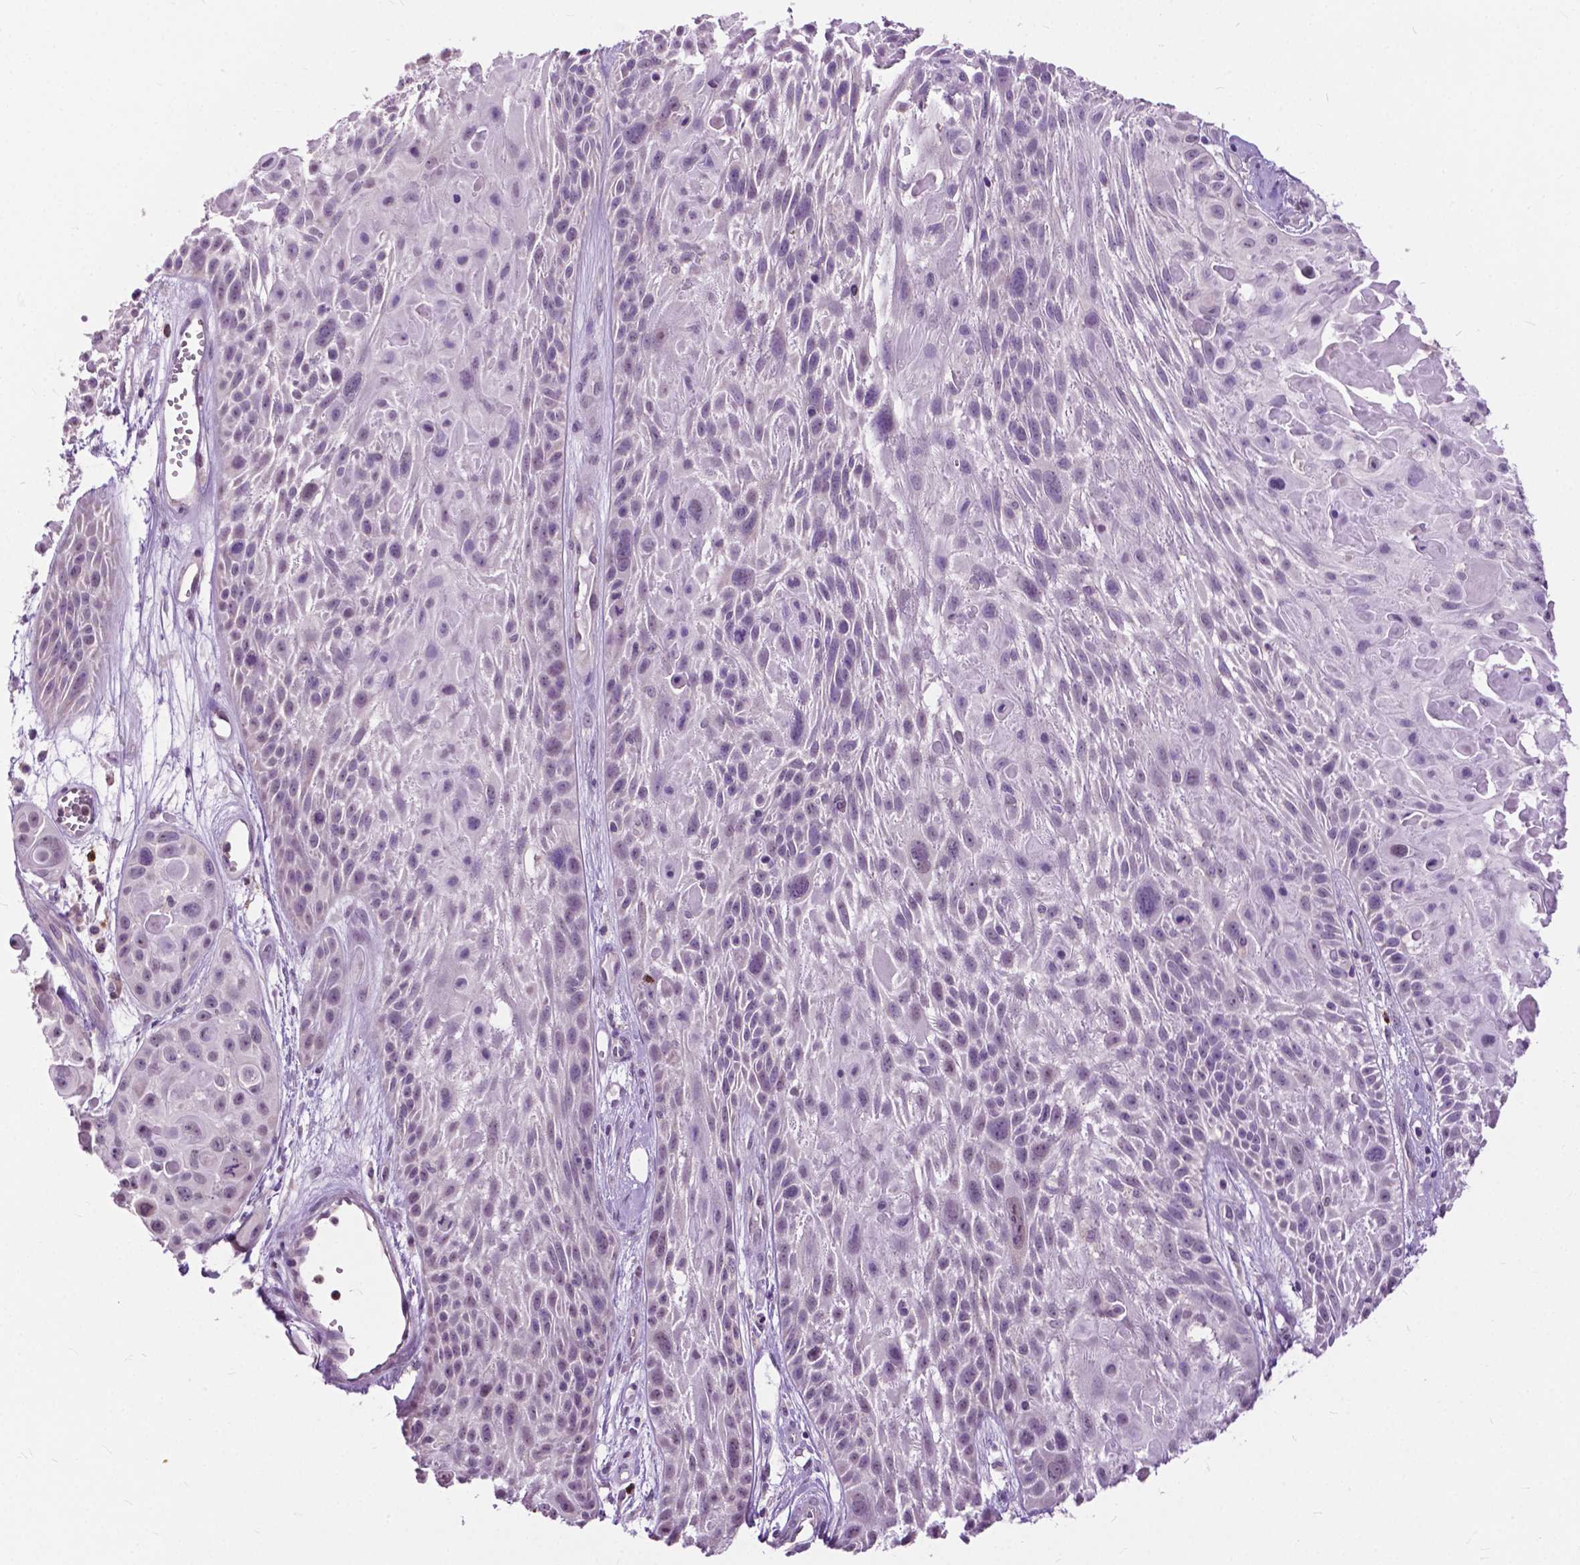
{"staining": {"intensity": "weak", "quantity": "<25%", "location": "nuclear"}, "tissue": "skin cancer", "cell_type": "Tumor cells", "image_type": "cancer", "snomed": [{"axis": "morphology", "description": "Squamous cell carcinoma, NOS"}, {"axis": "topography", "description": "Skin"}, {"axis": "topography", "description": "Anal"}], "caption": "This is a photomicrograph of immunohistochemistry staining of skin cancer (squamous cell carcinoma), which shows no positivity in tumor cells.", "gene": "TTC9B", "patient": {"sex": "female", "age": 75}}